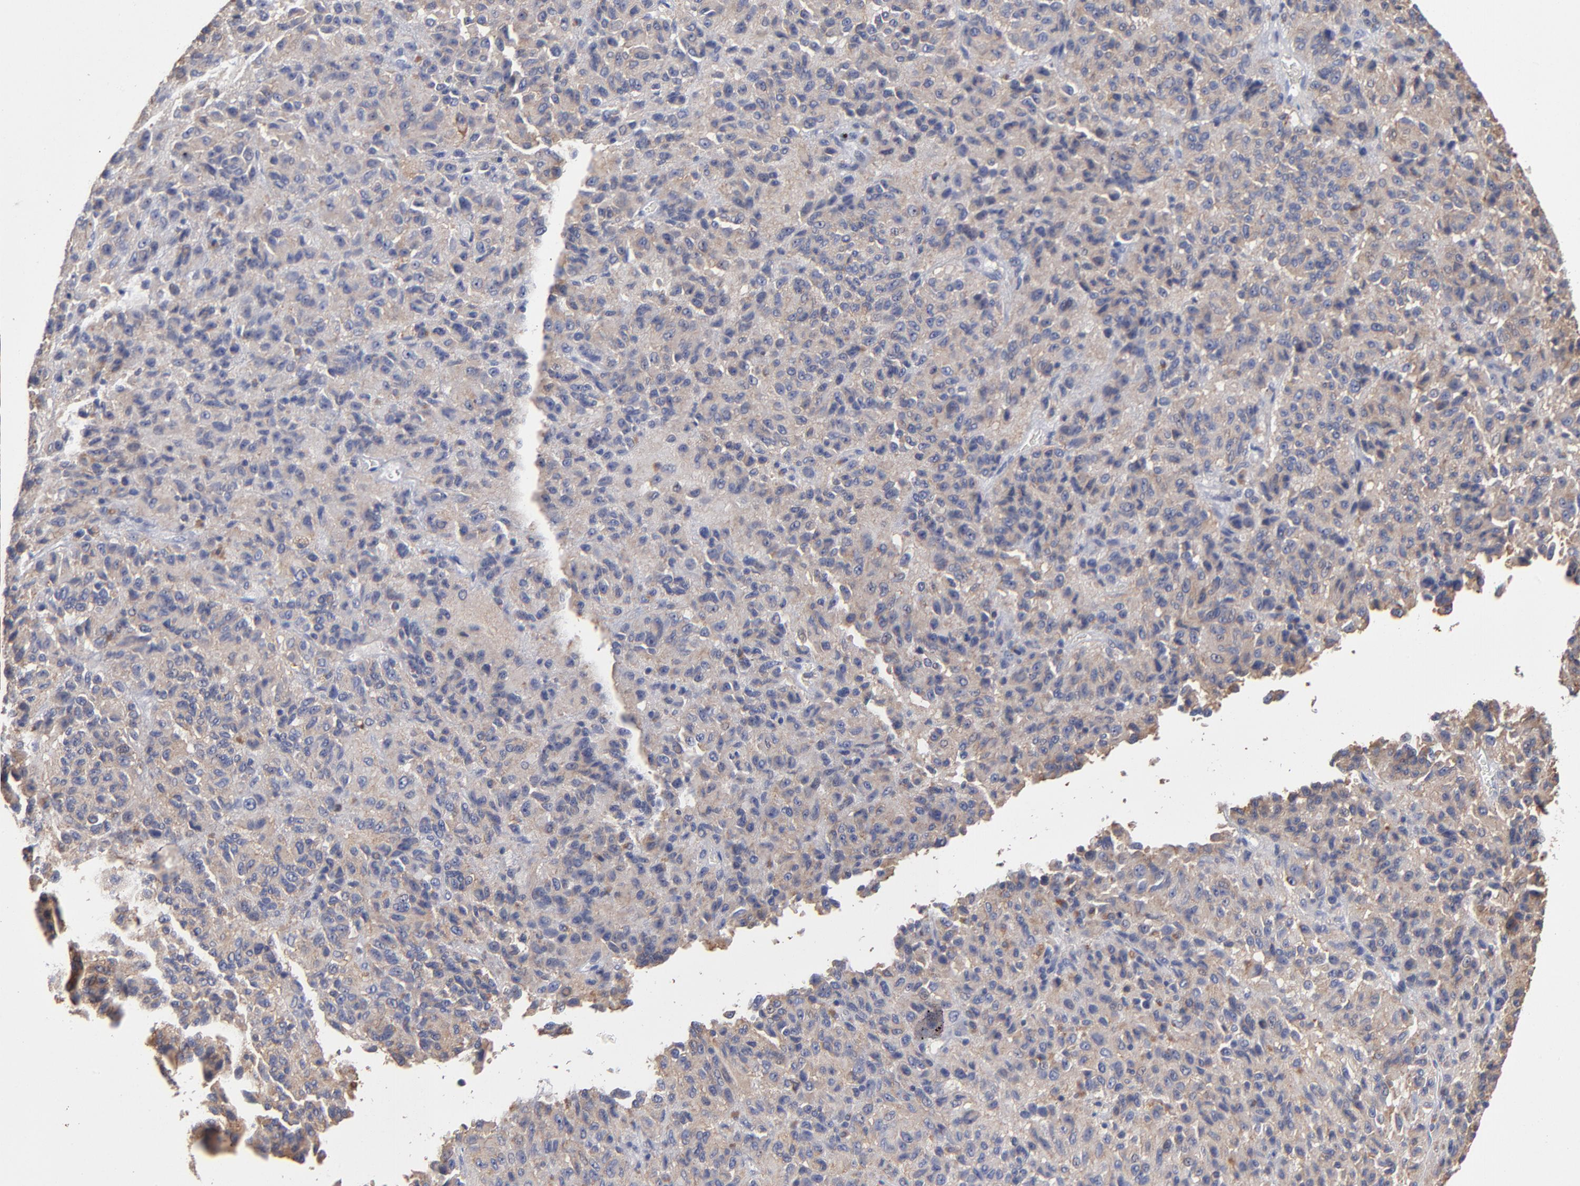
{"staining": {"intensity": "weak", "quantity": "25%-75%", "location": "cytoplasmic/membranous"}, "tissue": "melanoma", "cell_type": "Tumor cells", "image_type": "cancer", "snomed": [{"axis": "morphology", "description": "Malignant melanoma, Metastatic site"}, {"axis": "topography", "description": "Lung"}], "caption": "Immunohistochemistry (IHC) (DAB (3,3'-diaminobenzidine)) staining of malignant melanoma (metastatic site) shows weak cytoplasmic/membranous protein staining in approximately 25%-75% of tumor cells. Immunohistochemistry (IHC) stains the protein in brown and the nuclei are stained blue.", "gene": "RRAGB", "patient": {"sex": "male", "age": 64}}